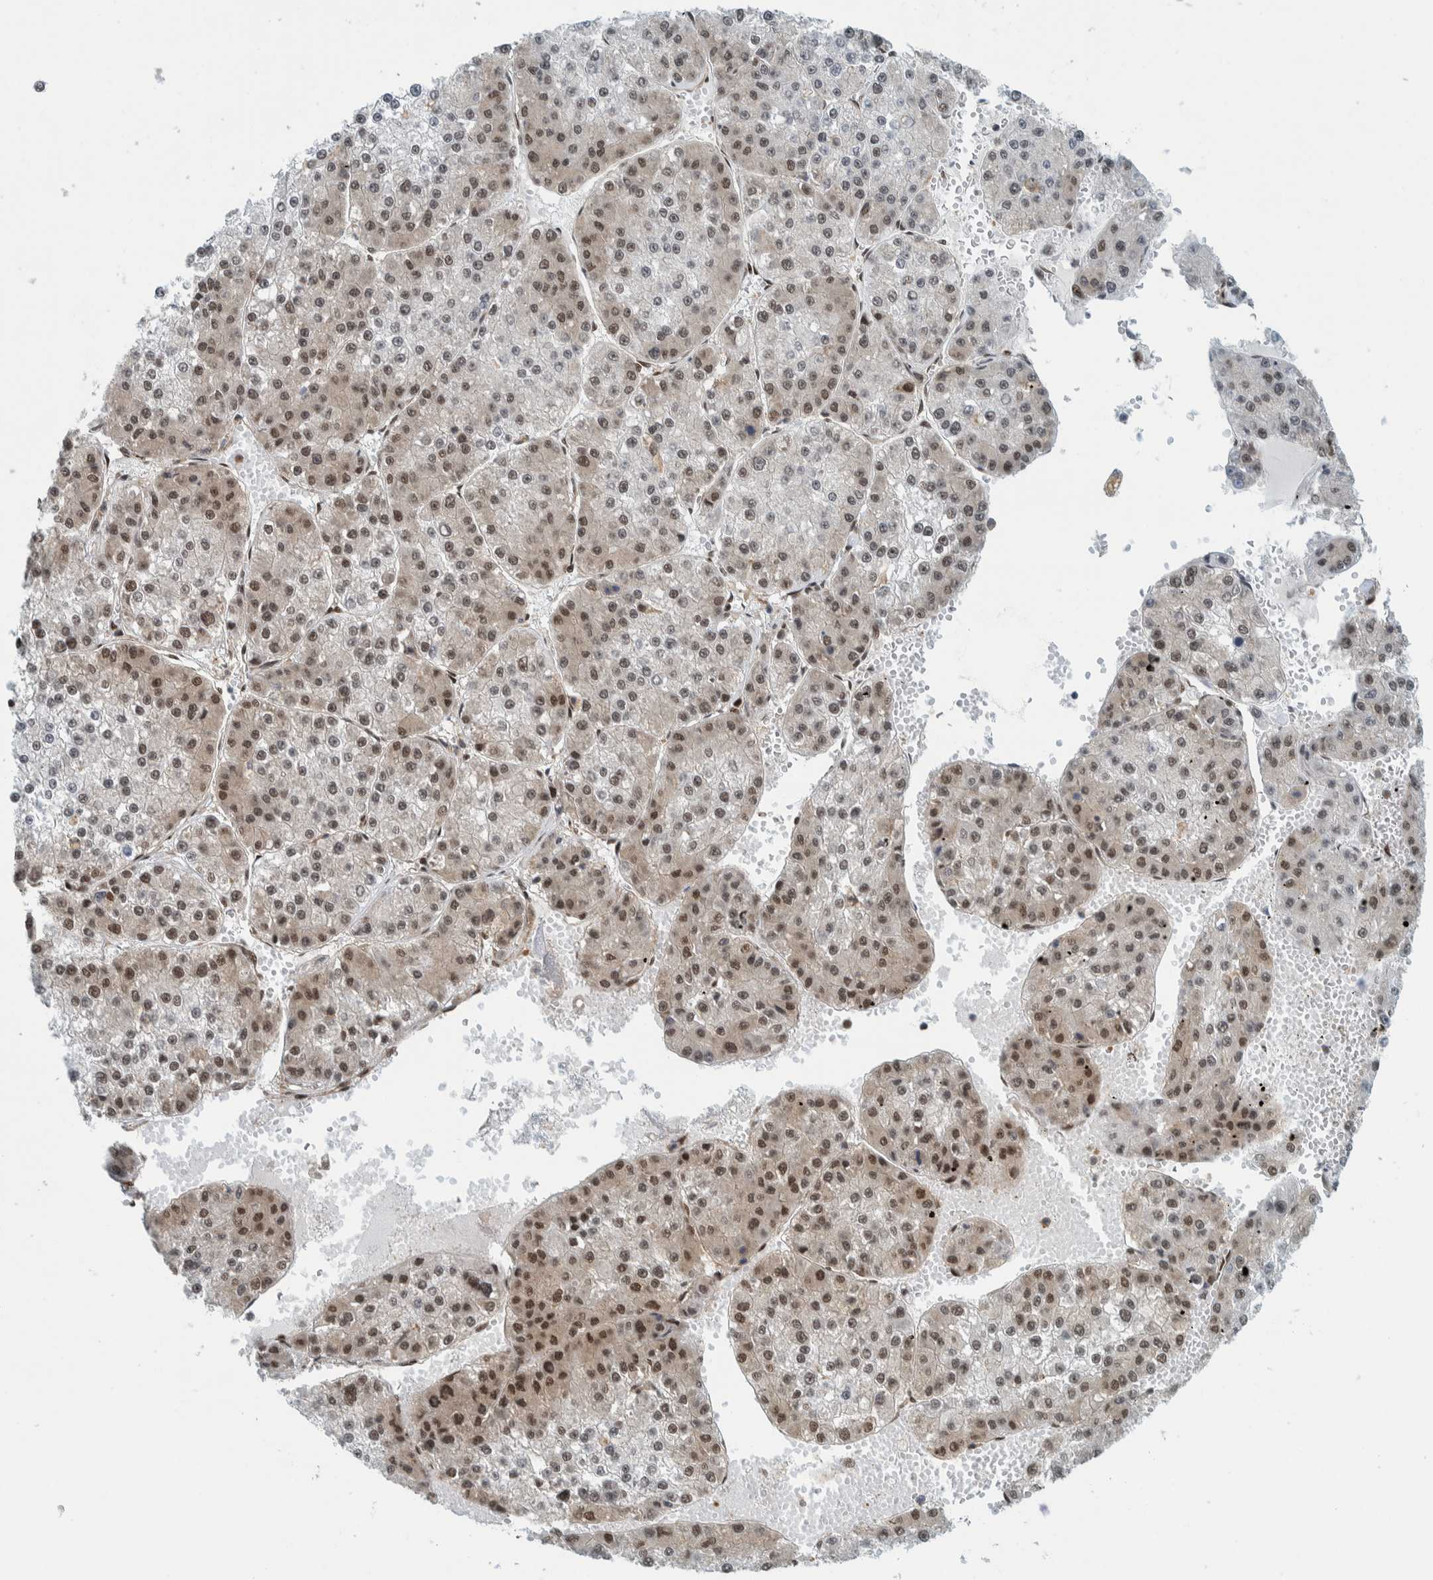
{"staining": {"intensity": "moderate", "quantity": "25%-75%", "location": "nuclear"}, "tissue": "liver cancer", "cell_type": "Tumor cells", "image_type": "cancer", "snomed": [{"axis": "morphology", "description": "Carcinoma, Hepatocellular, NOS"}, {"axis": "topography", "description": "Liver"}], "caption": "High-magnification brightfield microscopy of liver hepatocellular carcinoma stained with DAB (brown) and counterstained with hematoxylin (blue). tumor cells exhibit moderate nuclear expression is seen in approximately25%-75% of cells. The protein is stained brown, and the nuclei are stained in blue (DAB IHC with brightfield microscopy, high magnification).", "gene": "COPS3", "patient": {"sex": "female", "age": 73}}